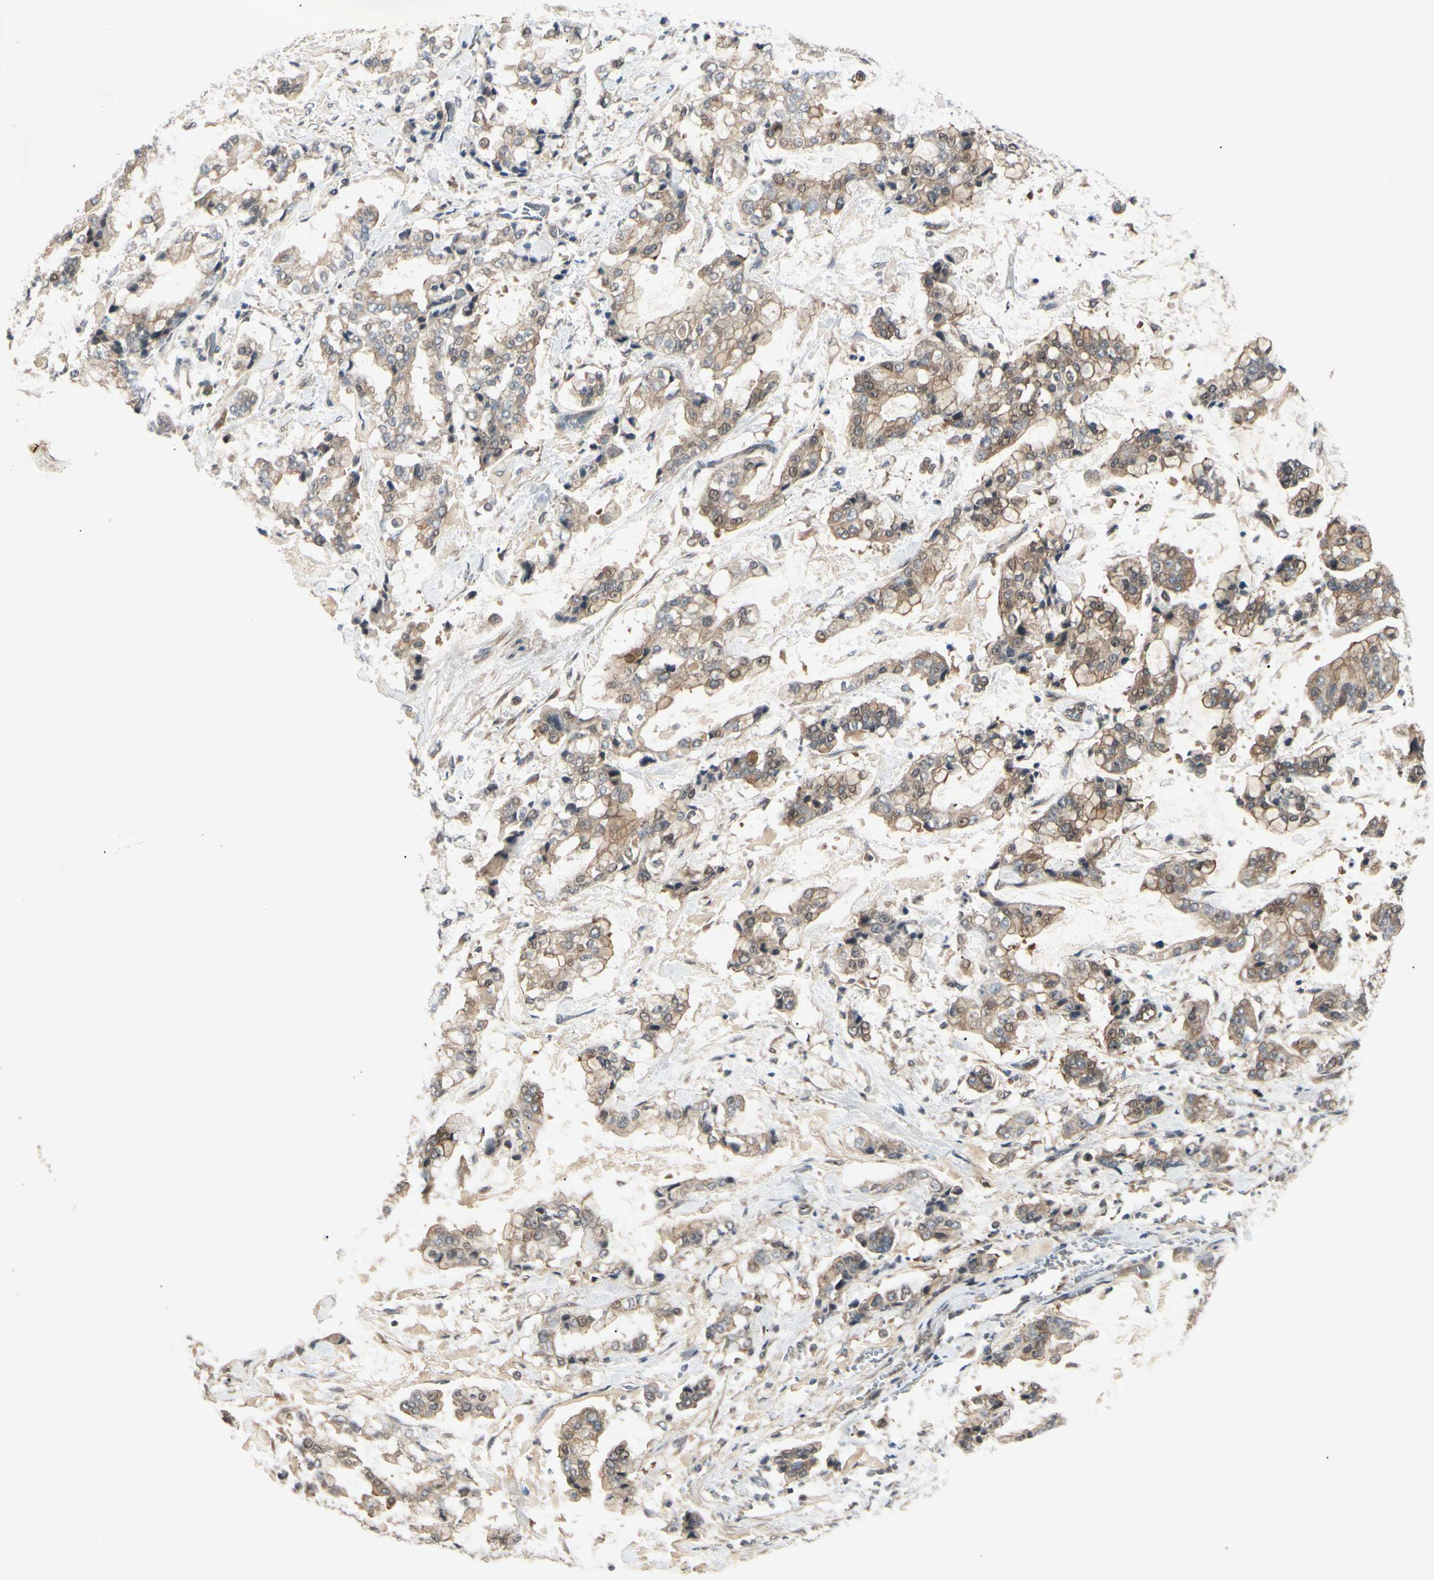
{"staining": {"intensity": "moderate", "quantity": ">75%", "location": "cytoplasmic/membranous"}, "tissue": "stomach cancer", "cell_type": "Tumor cells", "image_type": "cancer", "snomed": [{"axis": "morphology", "description": "Normal tissue, NOS"}, {"axis": "morphology", "description": "Adenocarcinoma, NOS"}, {"axis": "topography", "description": "Stomach, upper"}, {"axis": "topography", "description": "Stomach"}], "caption": "A brown stain shows moderate cytoplasmic/membranous staining of a protein in human stomach adenocarcinoma tumor cells.", "gene": "RNF14", "patient": {"sex": "male", "age": 76}}